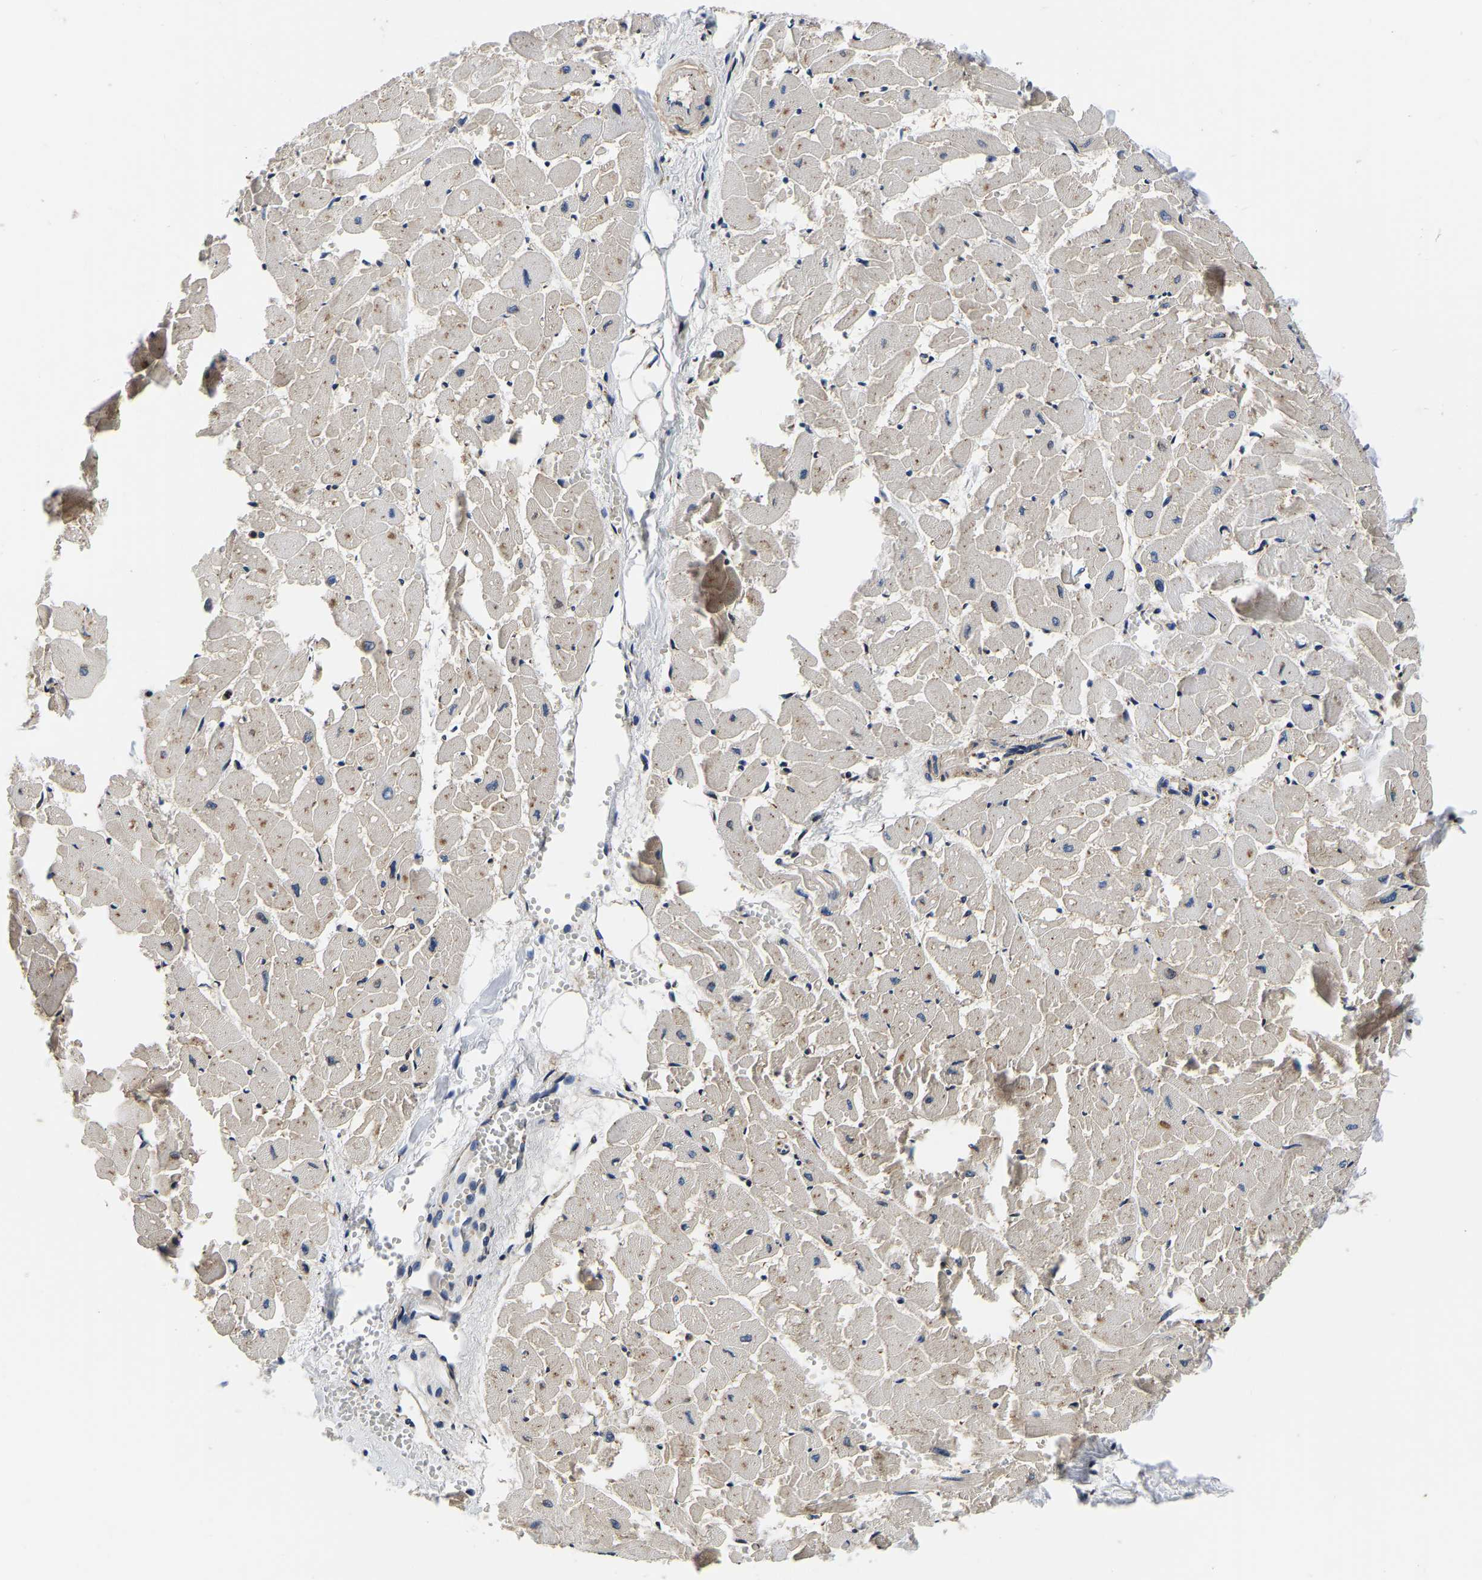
{"staining": {"intensity": "moderate", "quantity": ">75%", "location": "cytoplasmic/membranous"}, "tissue": "heart muscle", "cell_type": "Cardiomyocytes", "image_type": "normal", "snomed": [{"axis": "morphology", "description": "Normal tissue, NOS"}, {"axis": "topography", "description": "Heart"}], "caption": "IHC of unremarkable human heart muscle displays medium levels of moderate cytoplasmic/membranous positivity in approximately >75% of cardiomyocytes. (Brightfield microscopy of DAB IHC at high magnification).", "gene": "RABAC1", "patient": {"sex": "female", "age": 19}}